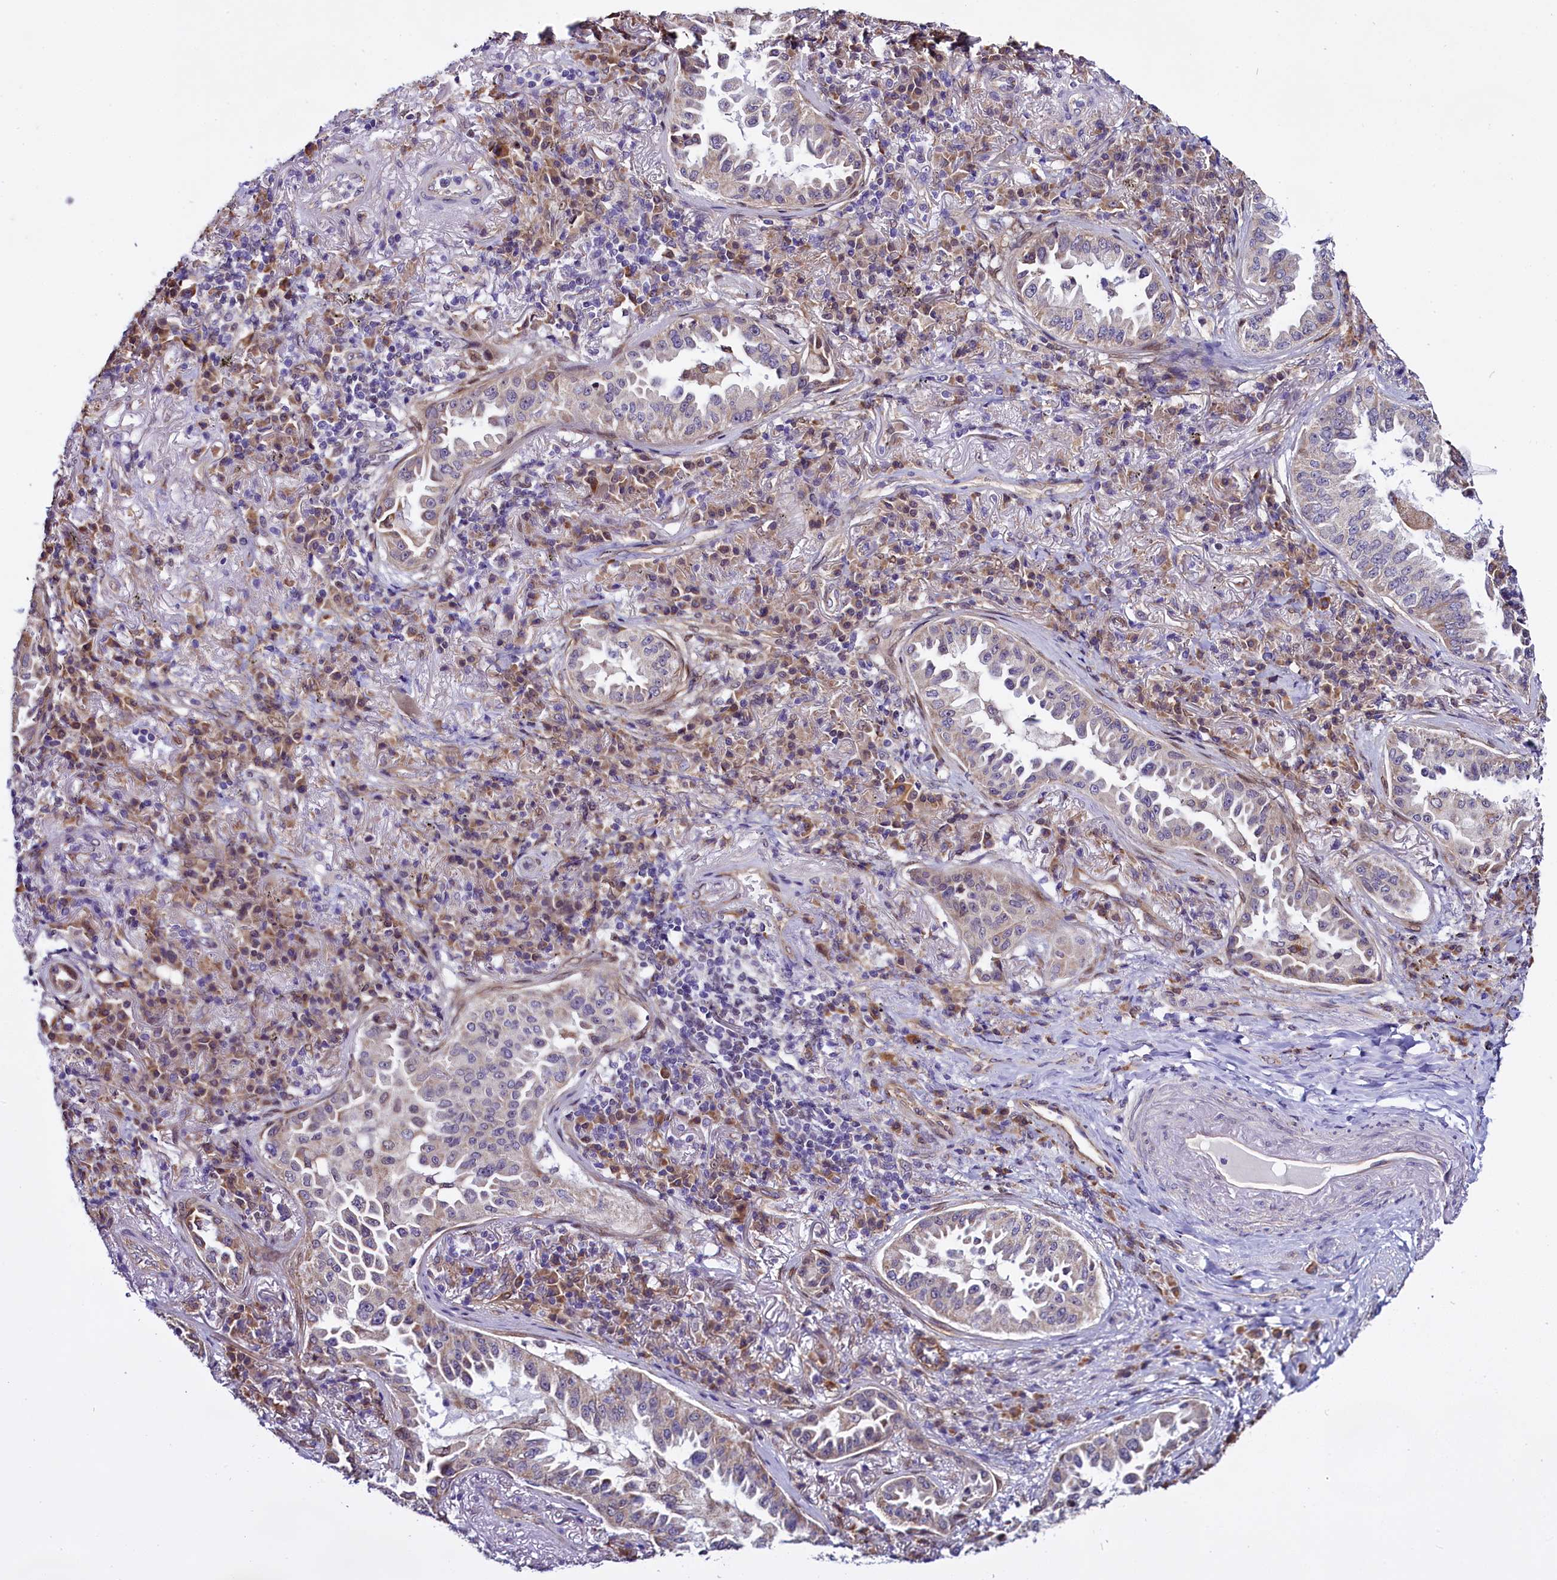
{"staining": {"intensity": "negative", "quantity": "none", "location": "none"}, "tissue": "lung cancer", "cell_type": "Tumor cells", "image_type": "cancer", "snomed": [{"axis": "morphology", "description": "Adenocarcinoma, NOS"}, {"axis": "topography", "description": "Lung"}], "caption": "An immunohistochemistry (IHC) histopathology image of lung cancer (adenocarcinoma) is shown. There is no staining in tumor cells of lung cancer (adenocarcinoma).", "gene": "UACA", "patient": {"sex": "female", "age": 69}}